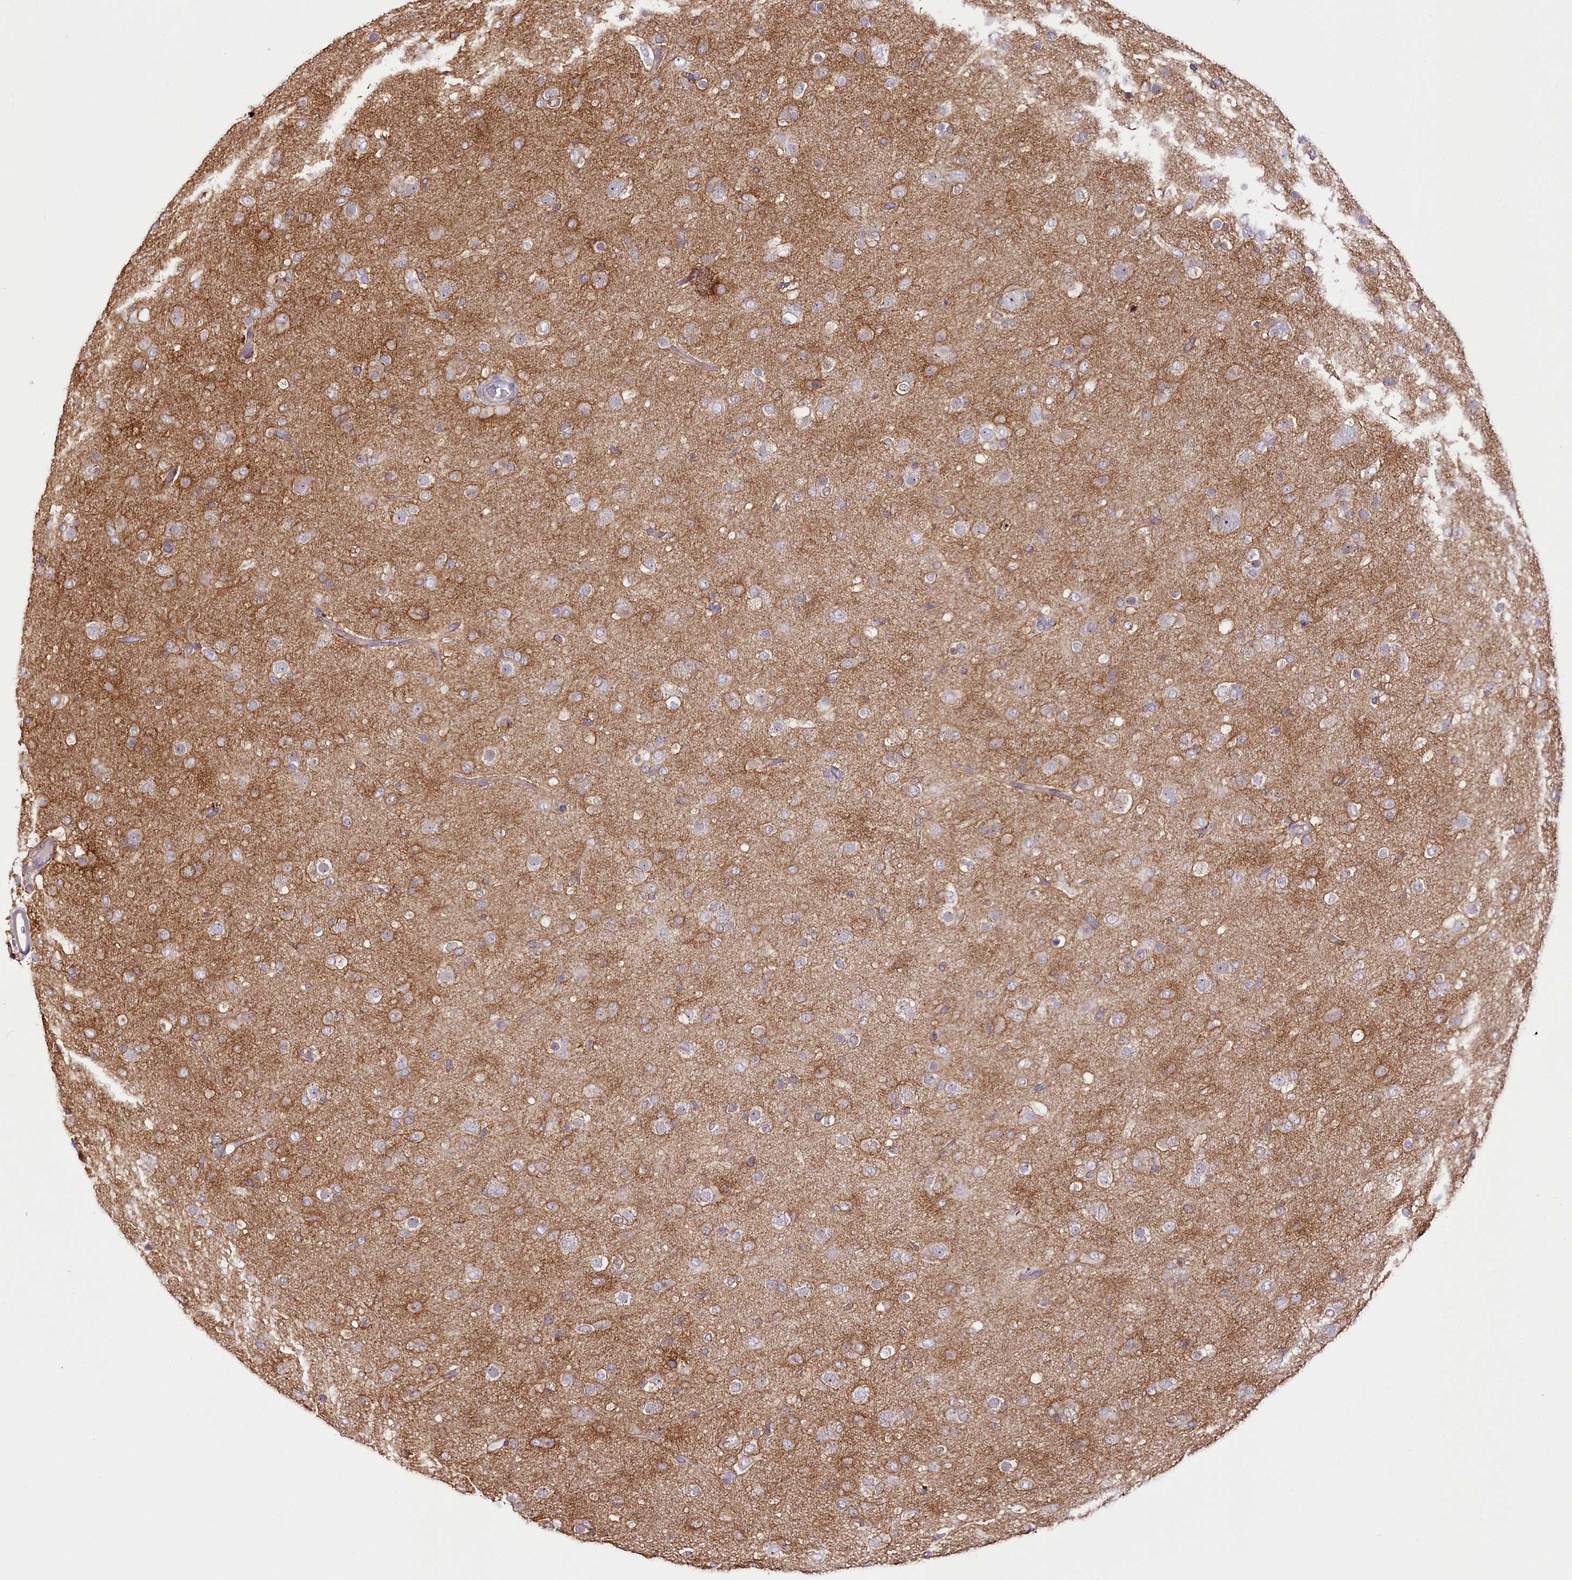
{"staining": {"intensity": "negative", "quantity": "none", "location": "none"}, "tissue": "glioma", "cell_type": "Tumor cells", "image_type": "cancer", "snomed": [{"axis": "morphology", "description": "Glioma, malignant, Low grade"}, {"axis": "topography", "description": "Brain"}], "caption": "High magnification brightfield microscopy of low-grade glioma (malignant) stained with DAB (3,3'-diaminobenzidine) (brown) and counterstained with hematoxylin (blue): tumor cells show no significant staining. (DAB immunohistochemistry (IHC), high magnification).", "gene": "ZNF226", "patient": {"sex": "male", "age": 65}}